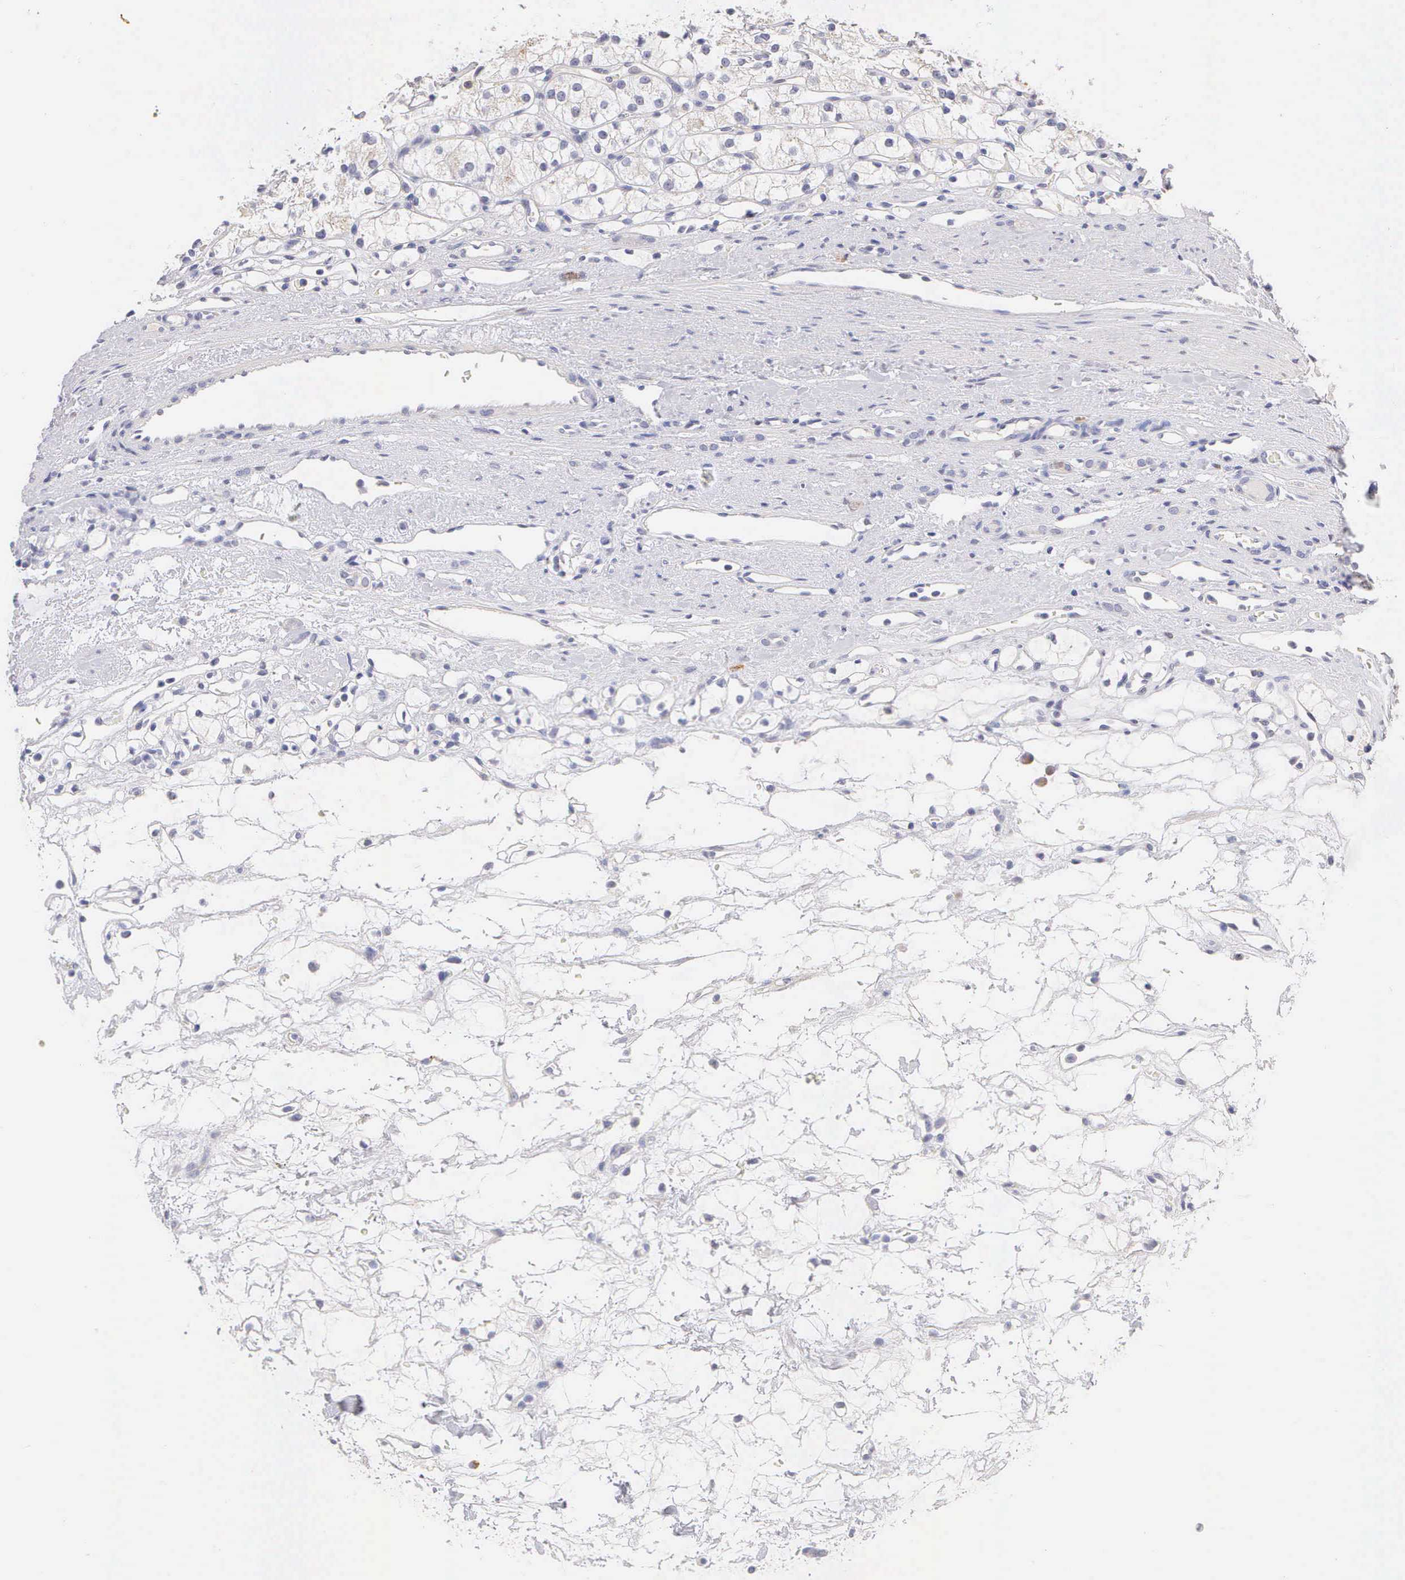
{"staining": {"intensity": "negative", "quantity": "none", "location": "none"}, "tissue": "renal cancer", "cell_type": "Tumor cells", "image_type": "cancer", "snomed": [{"axis": "morphology", "description": "Adenocarcinoma, NOS"}, {"axis": "topography", "description": "Kidney"}], "caption": "The photomicrograph exhibits no staining of tumor cells in adenocarcinoma (renal).", "gene": "ESR1", "patient": {"sex": "female", "age": 60}}